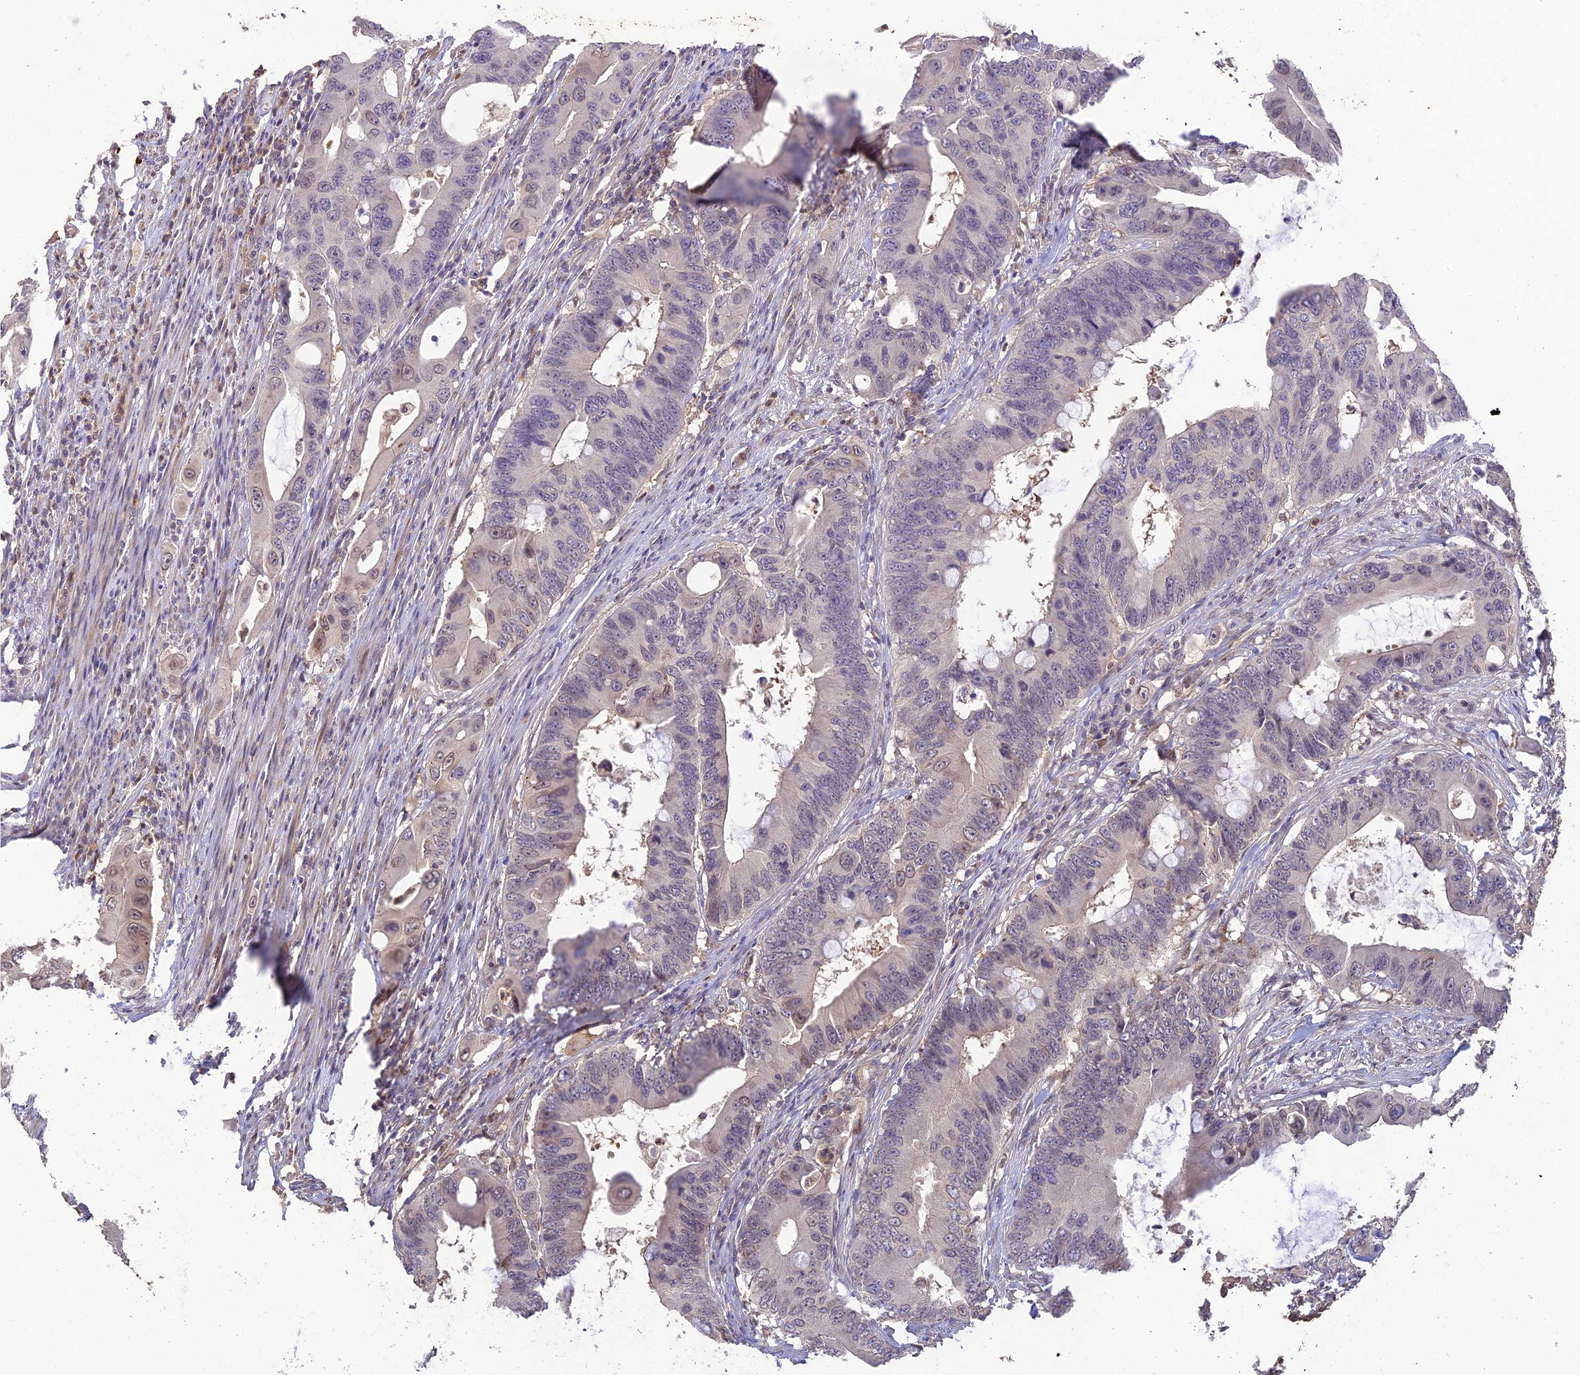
{"staining": {"intensity": "weak", "quantity": "<25%", "location": "cytoplasmic/membranous,nuclear"}, "tissue": "colorectal cancer", "cell_type": "Tumor cells", "image_type": "cancer", "snomed": [{"axis": "morphology", "description": "Adenocarcinoma, NOS"}, {"axis": "topography", "description": "Colon"}], "caption": "Photomicrograph shows no protein staining in tumor cells of adenocarcinoma (colorectal) tissue. (DAB IHC visualized using brightfield microscopy, high magnification).", "gene": "BMT2", "patient": {"sex": "male", "age": 71}}